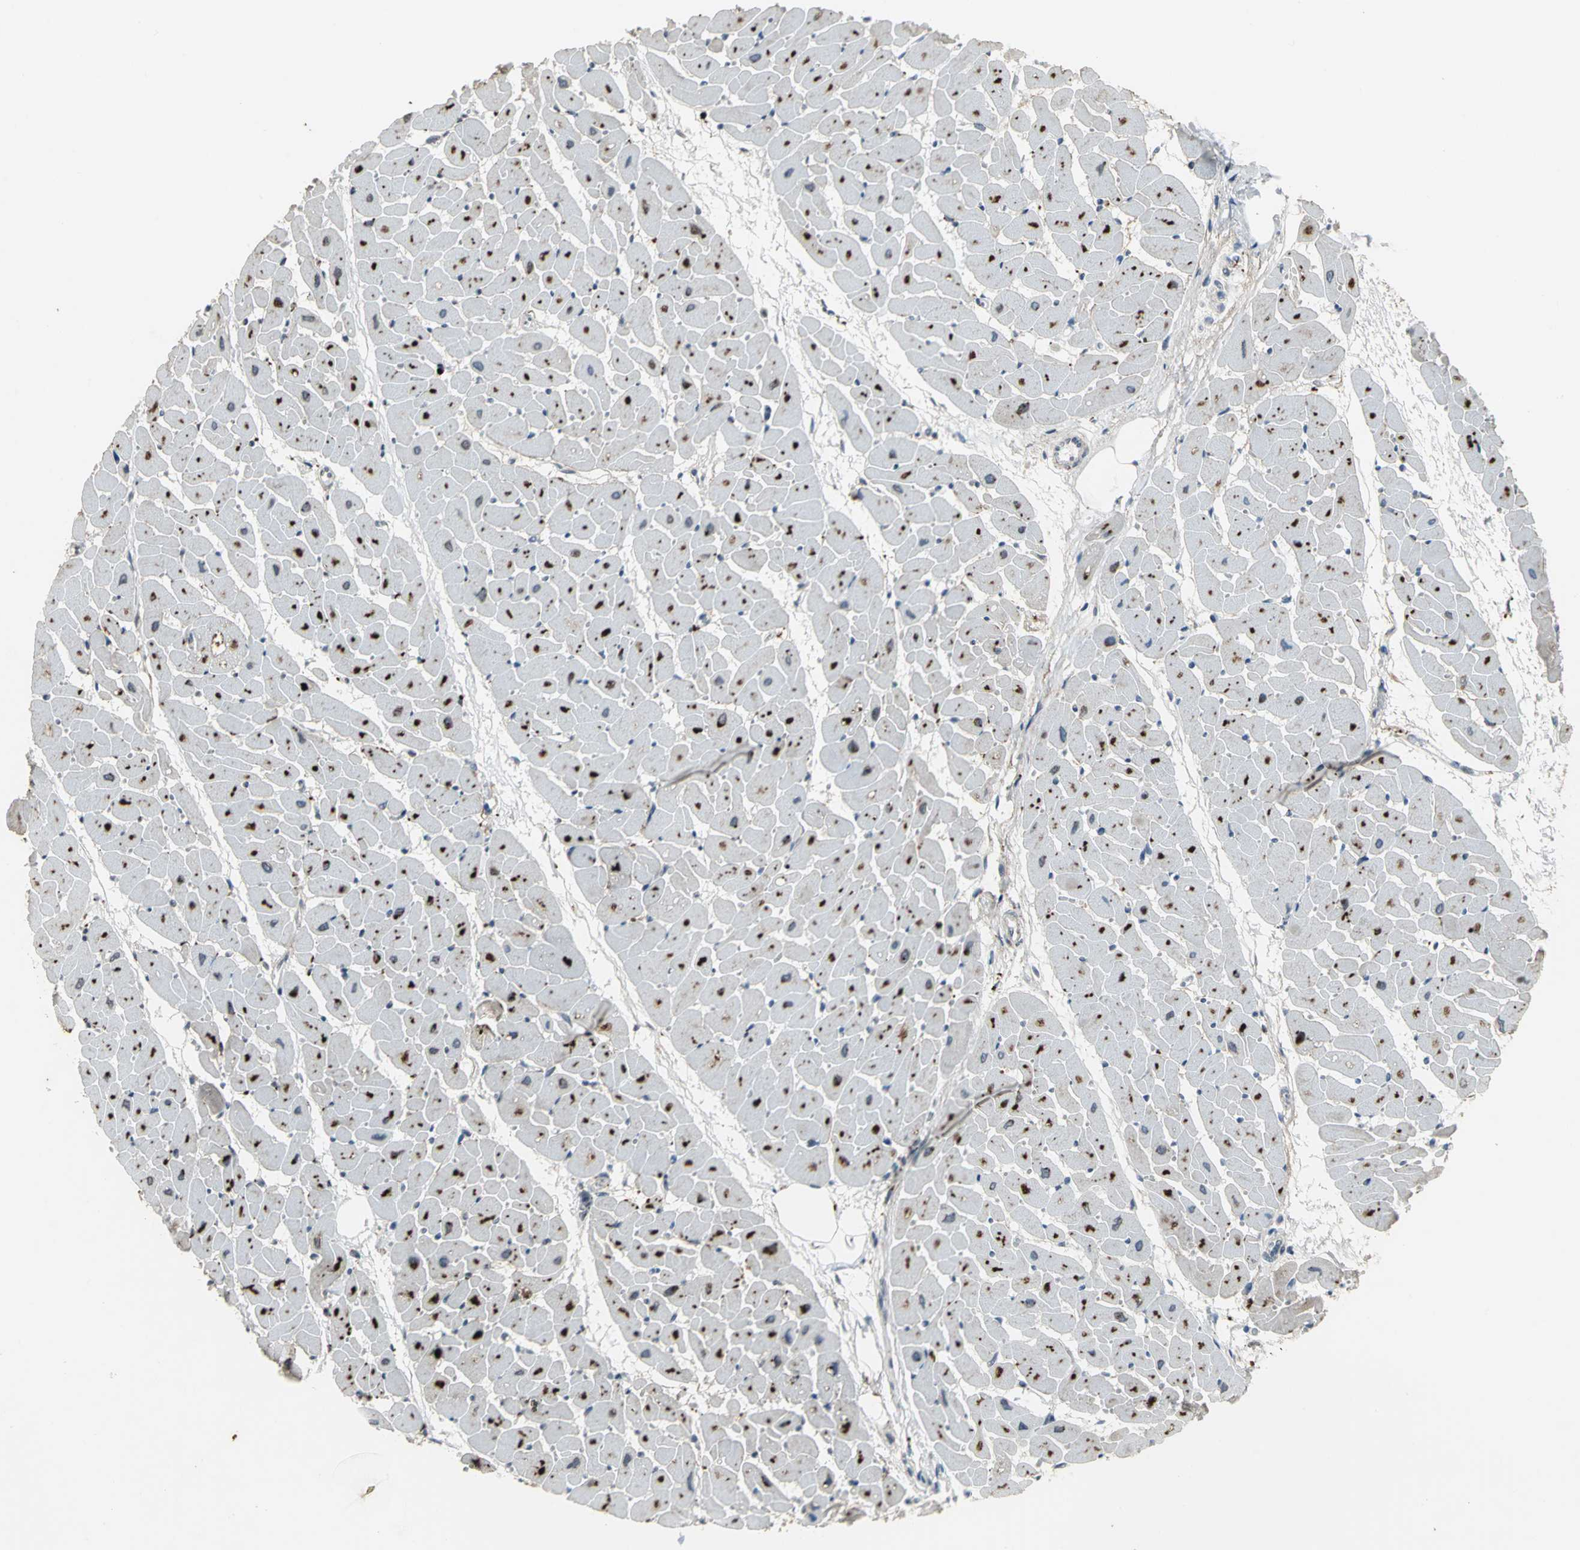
{"staining": {"intensity": "negative", "quantity": "none", "location": "none"}, "tissue": "heart muscle", "cell_type": "Cardiomyocytes", "image_type": "normal", "snomed": [{"axis": "morphology", "description": "Normal tissue, NOS"}, {"axis": "topography", "description": "Heart"}], "caption": "Immunohistochemistry (IHC) image of benign heart muscle: heart muscle stained with DAB (3,3'-diaminobenzidine) reveals no significant protein staining in cardiomyocytes. The staining was performed using DAB (3,3'-diaminobenzidine) to visualize the protein expression in brown, while the nuclei were stained in blue with hematoxylin (Magnification: 20x).", "gene": "PTGDS", "patient": {"sex": "female", "age": 19}}